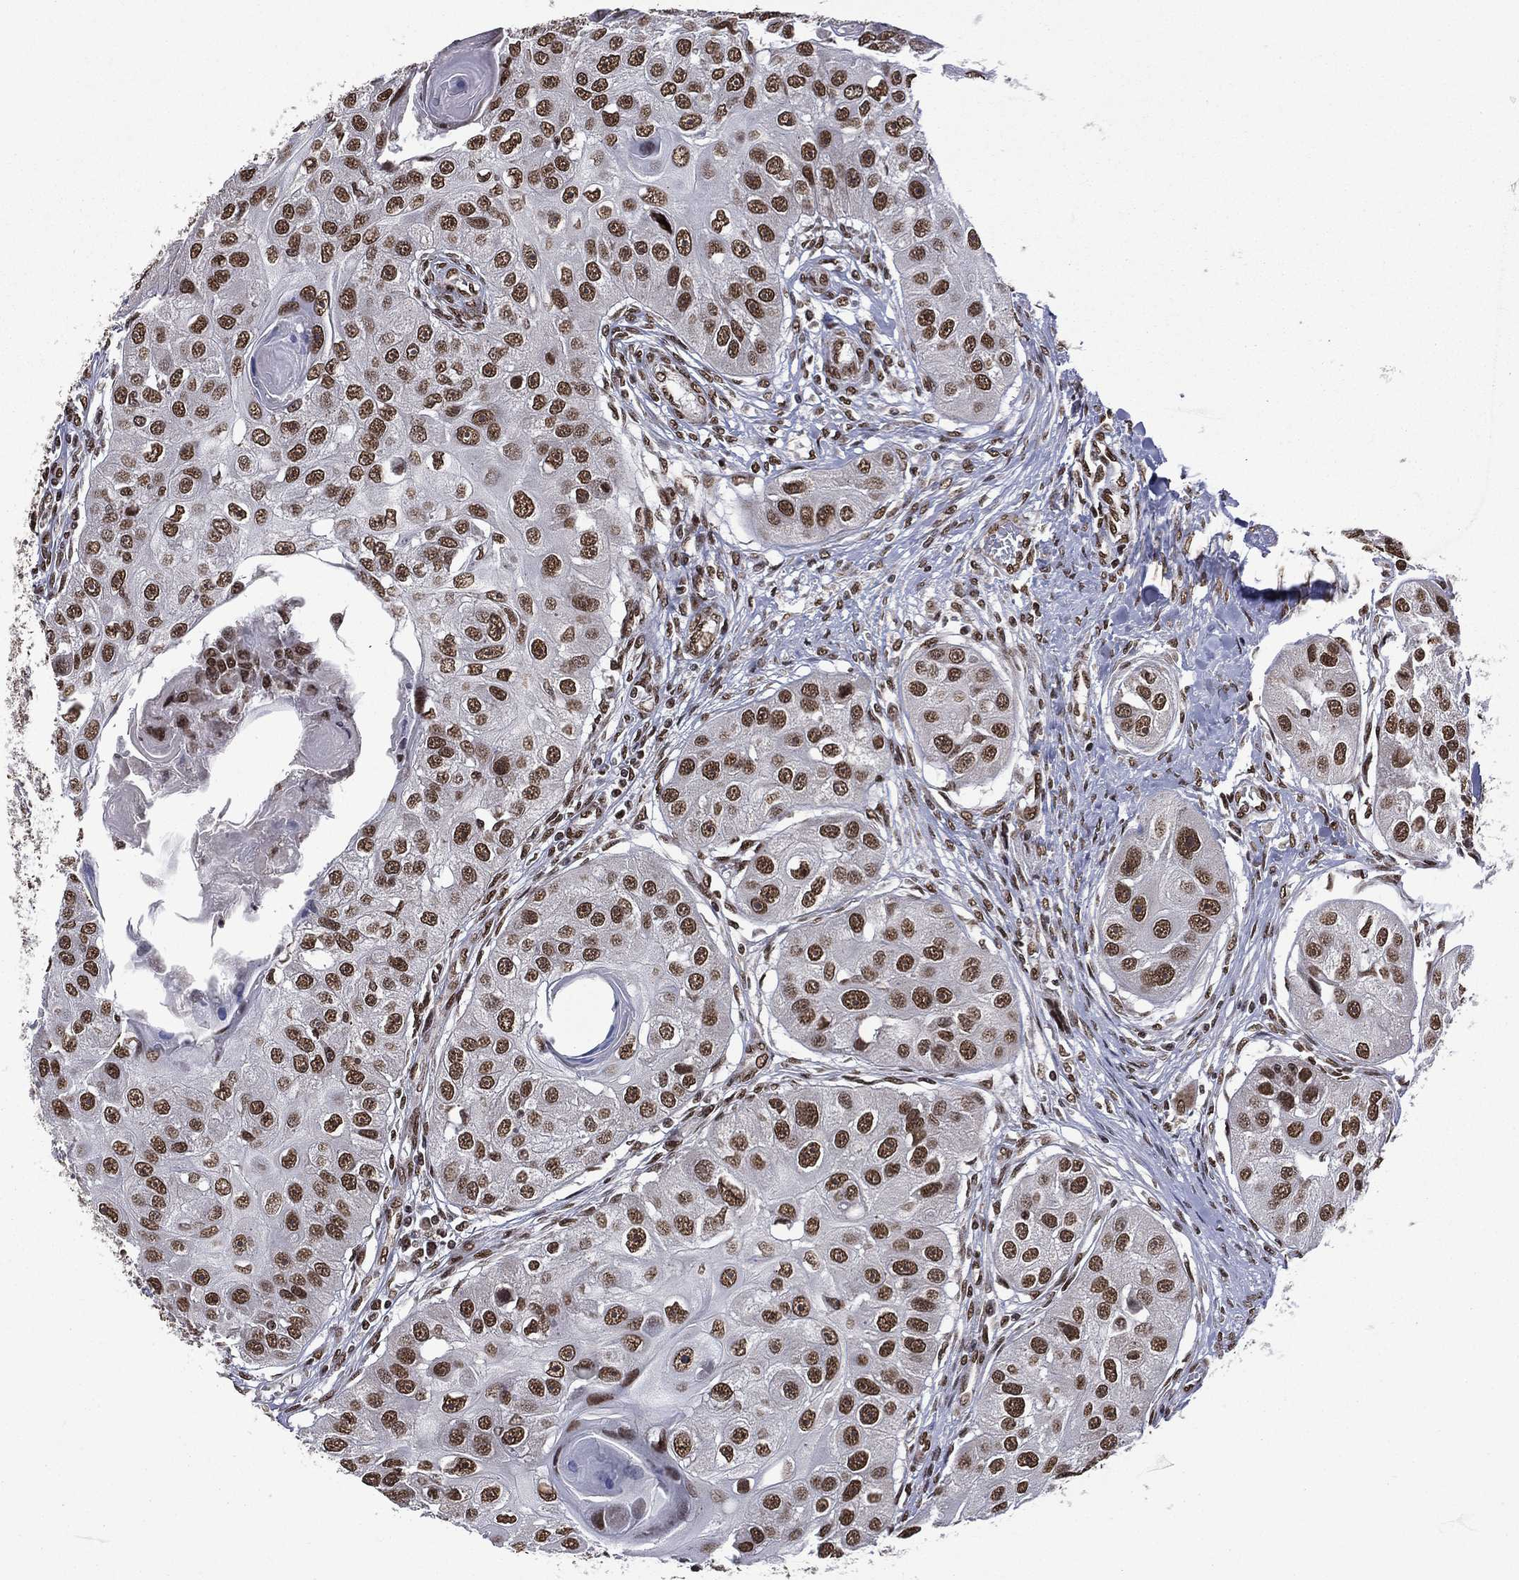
{"staining": {"intensity": "strong", "quantity": ">75%", "location": "nuclear"}, "tissue": "head and neck cancer", "cell_type": "Tumor cells", "image_type": "cancer", "snomed": [{"axis": "morphology", "description": "Normal tissue, NOS"}, {"axis": "morphology", "description": "Squamous cell carcinoma, NOS"}, {"axis": "topography", "description": "Skeletal muscle"}, {"axis": "topography", "description": "Head-Neck"}], "caption": "An IHC micrograph of neoplastic tissue is shown. Protein staining in brown highlights strong nuclear positivity in head and neck cancer (squamous cell carcinoma) within tumor cells.", "gene": "C5orf24", "patient": {"sex": "male", "age": 51}}